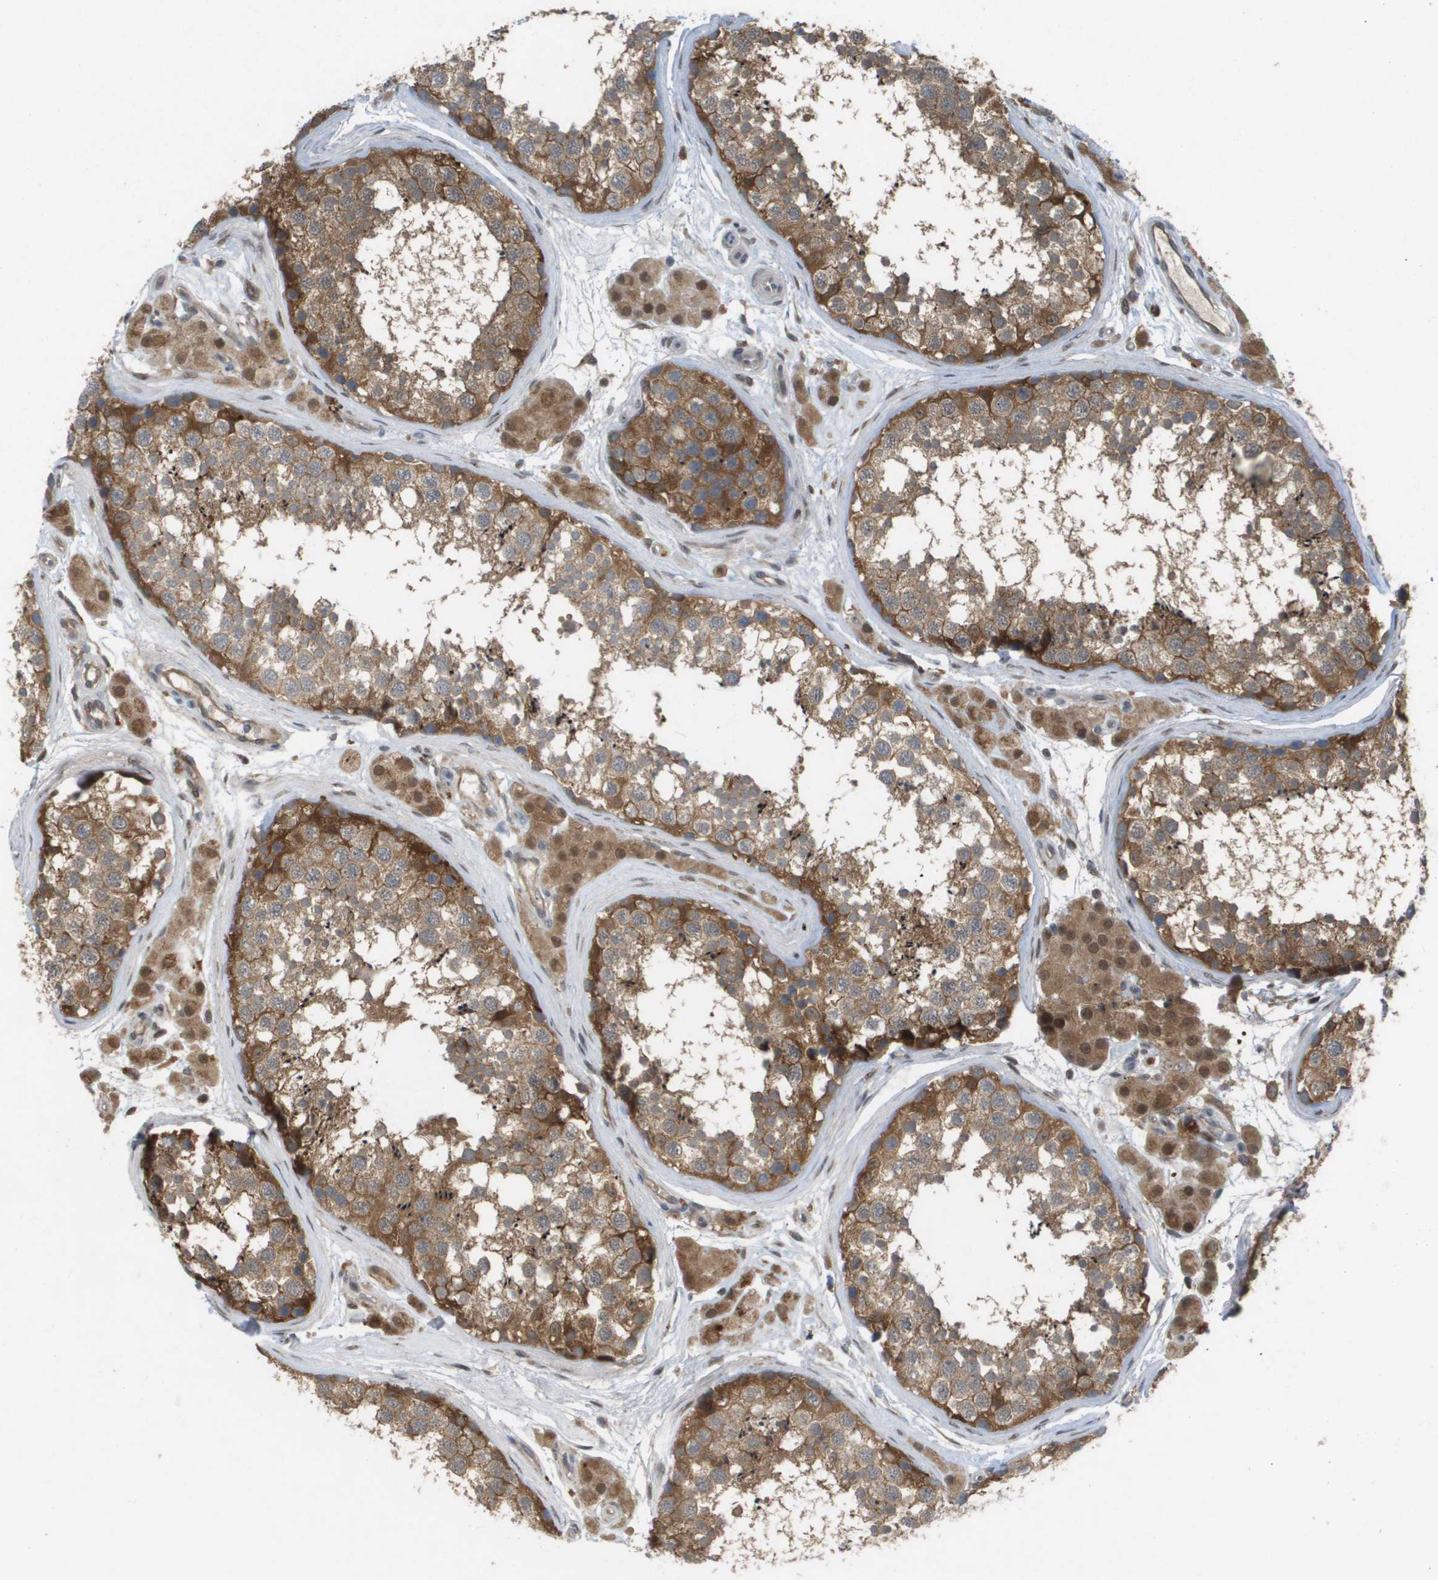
{"staining": {"intensity": "moderate", "quantity": ">75%", "location": "cytoplasmic/membranous"}, "tissue": "testis", "cell_type": "Cells in seminiferous ducts", "image_type": "normal", "snomed": [{"axis": "morphology", "description": "Normal tissue, NOS"}, {"axis": "topography", "description": "Testis"}], "caption": "IHC histopathology image of unremarkable testis: human testis stained using immunohistochemistry (IHC) exhibits medium levels of moderate protein expression localized specifically in the cytoplasmic/membranous of cells in seminiferous ducts, appearing as a cytoplasmic/membranous brown color.", "gene": "PALD1", "patient": {"sex": "male", "age": 56}}